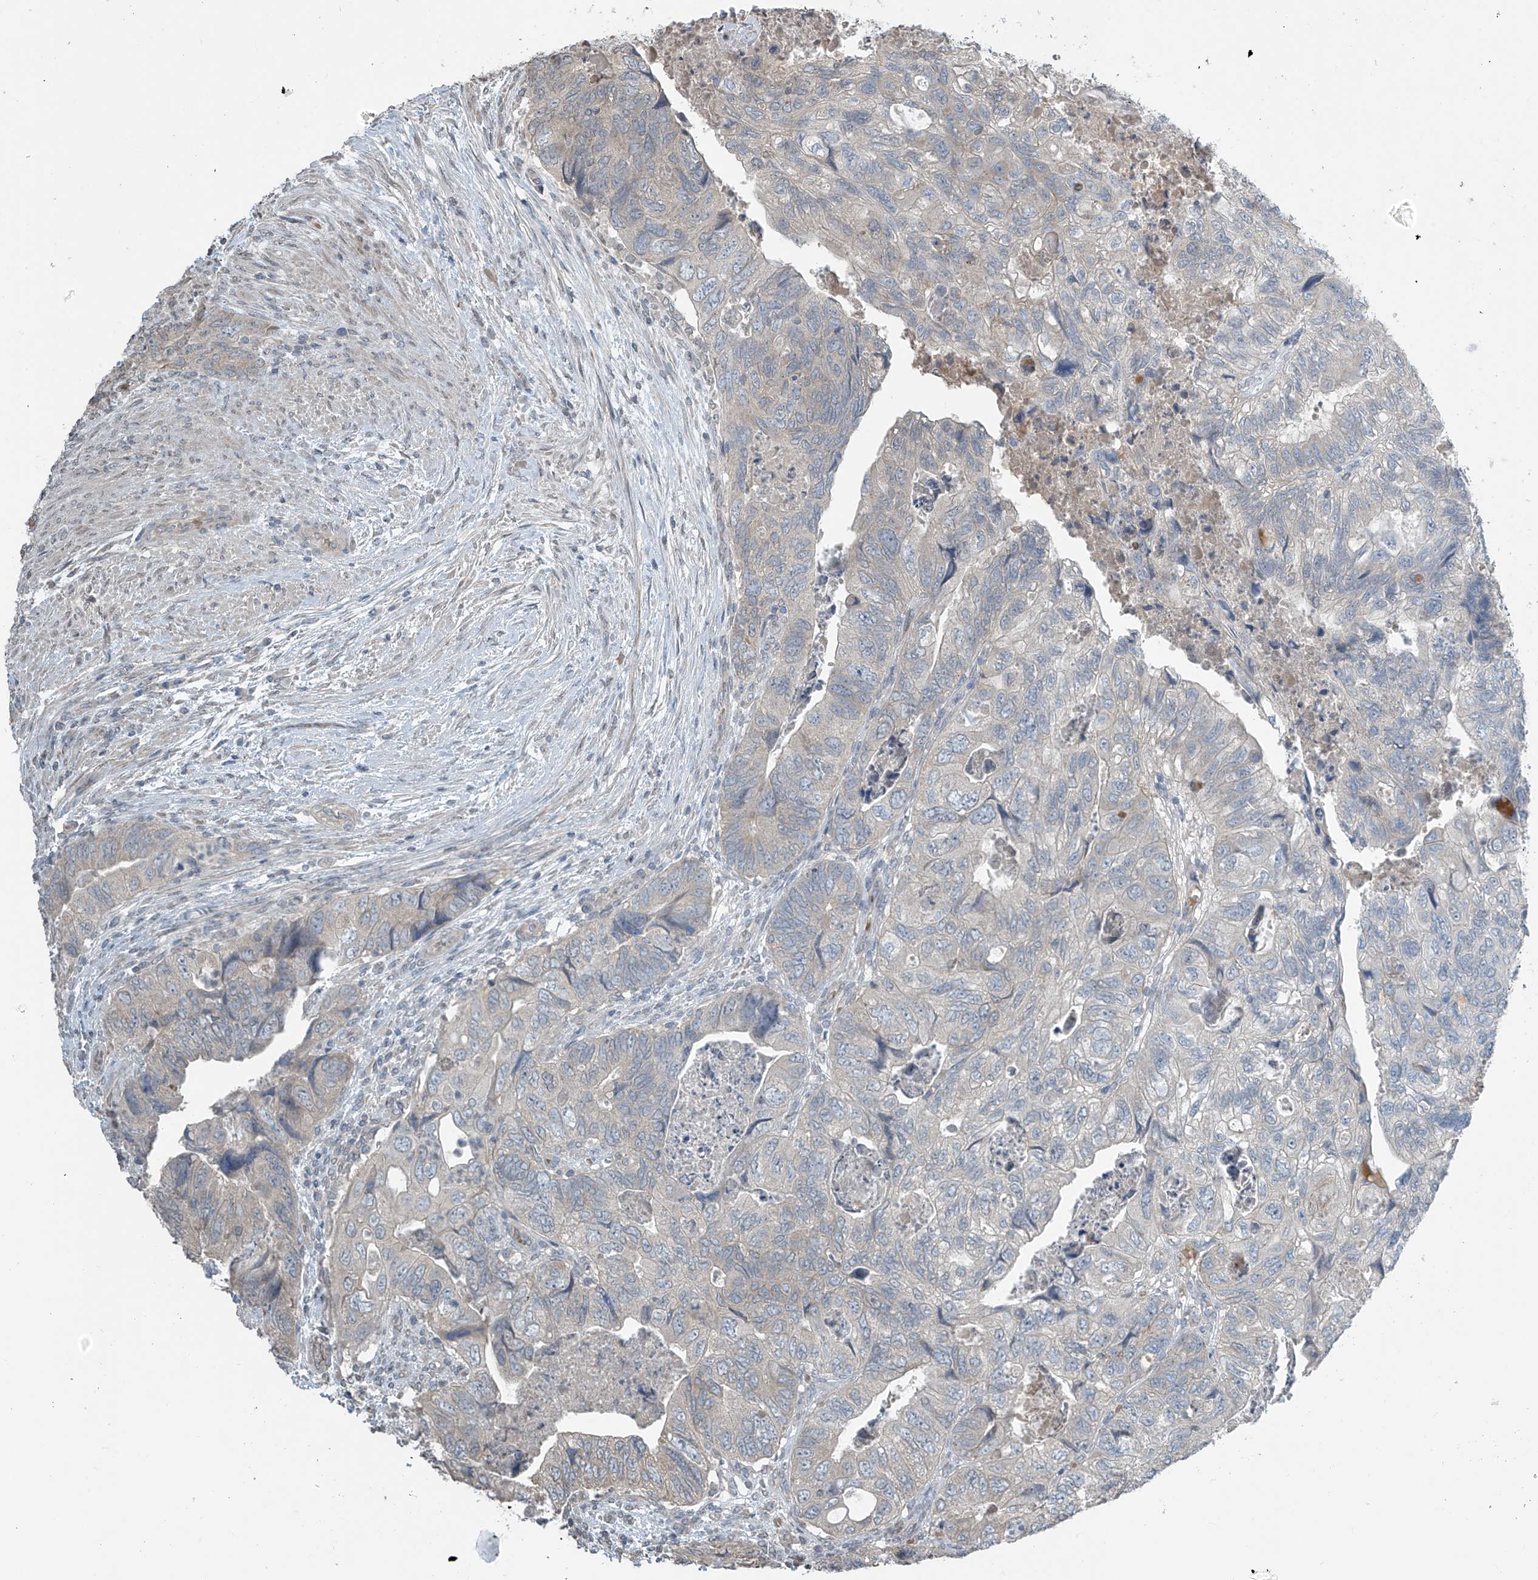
{"staining": {"intensity": "negative", "quantity": "none", "location": "none"}, "tissue": "colorectal cancer", "cell_type": "Tumor cells", "image_type": "cancer", "snomed": [{"axis": "morphology", "description": "Adenocarcinoma, NOS"}, {"axis": "topography", "description": "Rectum"}], "caption": "IHC image of human colorectal cancer stained for a protein (brown), which exhibits no expression in tumor cells. (Brightfield microscopy of DAB (3,3'-diaminobenzidine) immunohistochemistry (IHC) at high magnification).", "gene": "HOXA11", "patient": {"sex": "male", "age": 63}}